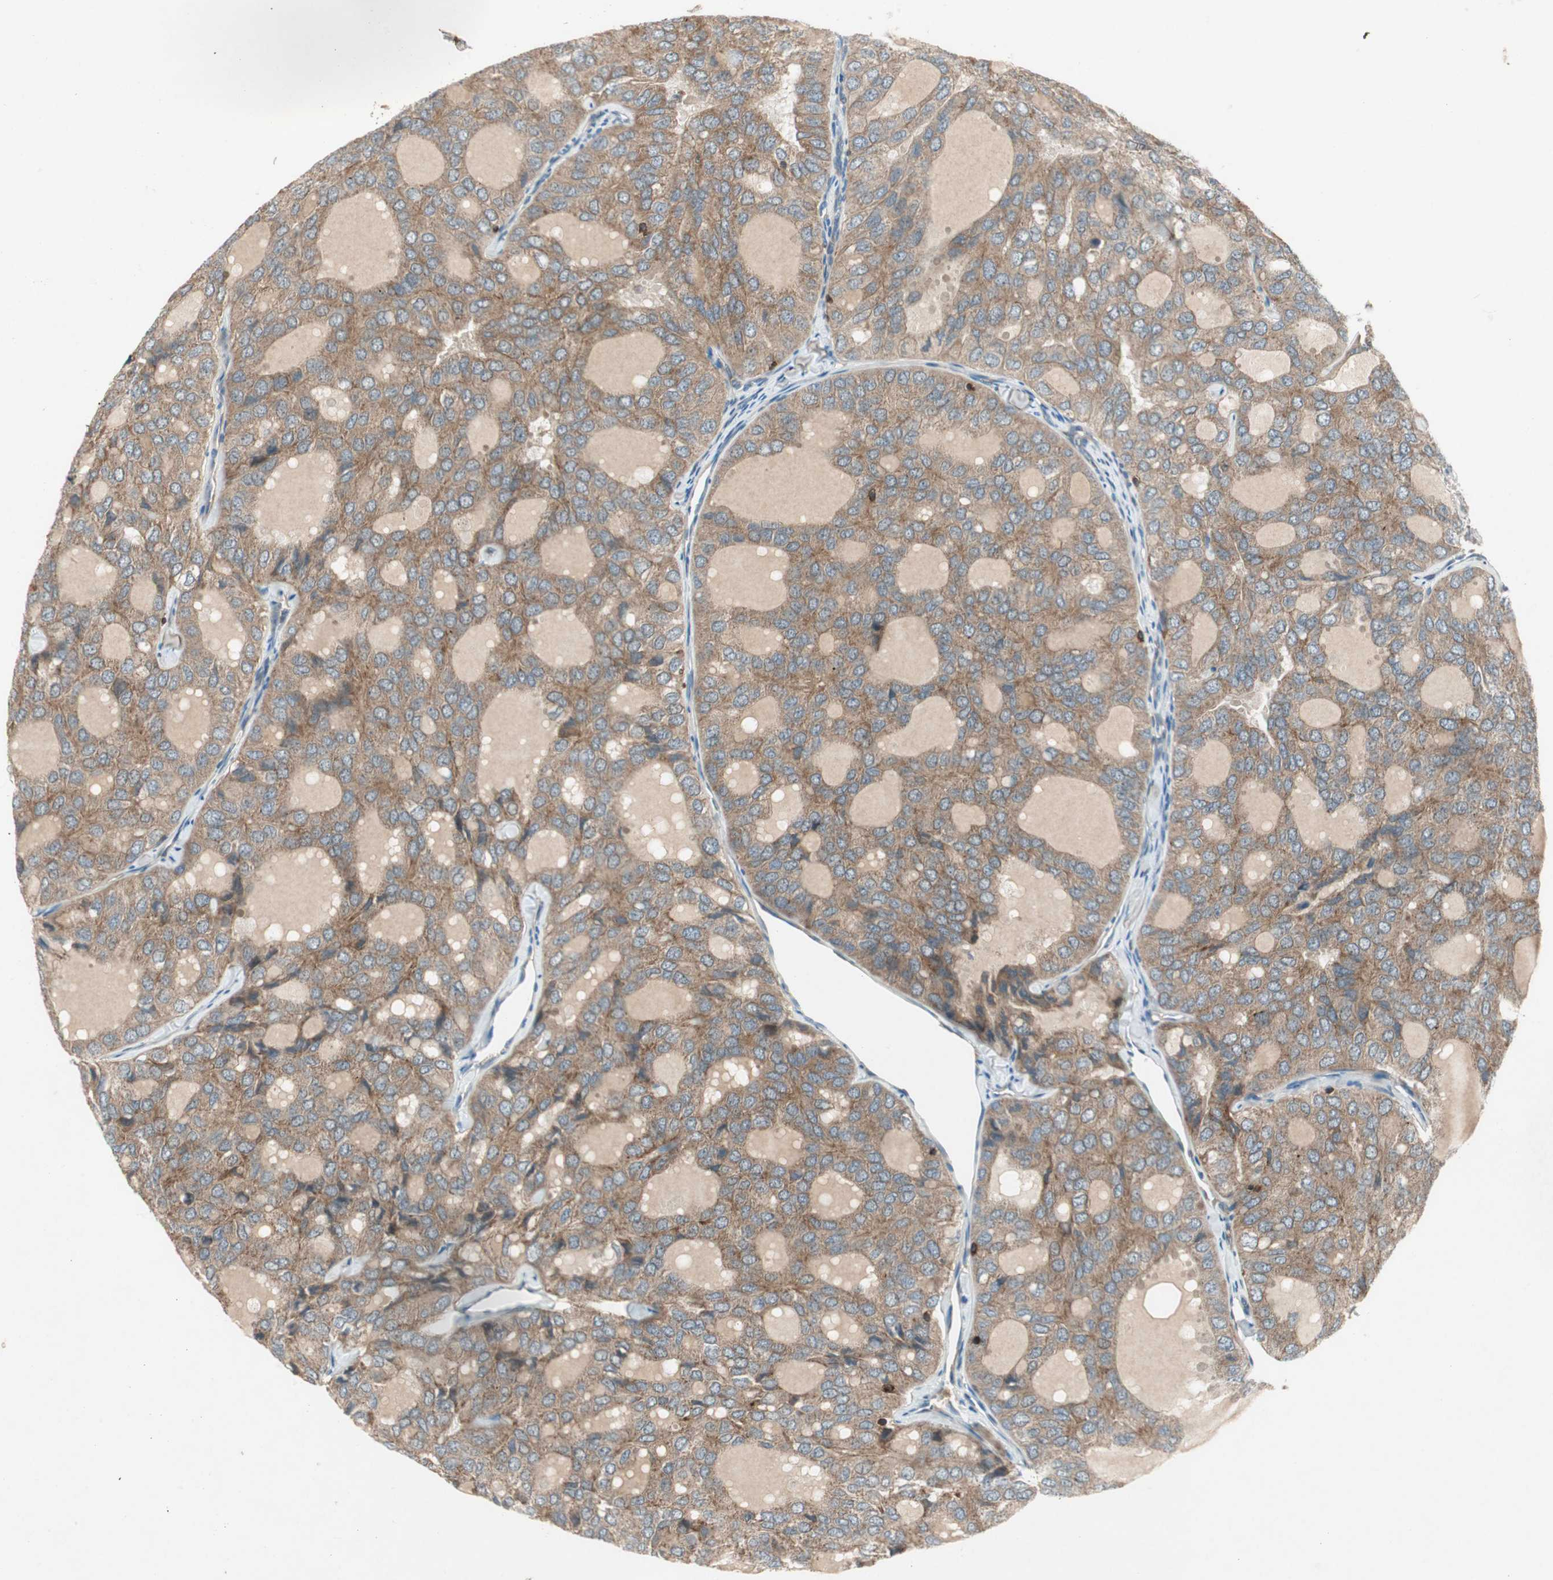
{"staining": {"intensity": "moderate", "quantity": ">75%", "location": "cytoplasmic/membranous"}, "tissue": "thyroid cancer", "cell_type": "Tumor cells", "image_type": "cancer", "snomed": [{"axis": "morphology", "description": "Follicular adenoma carcinoma, NOS"}, {"axis": "topography", "description": "Thyroid gland"}], "caption": "IHC photomicrograph of neoplastic tissue: thyroid cancer stained using immunohistochemistry reveals medium levels of moderate protein expression localized specifically in the cytoplasmic/membranous of tumor cells, appearing as a cytoplasmic/membranous brown color.", "gene": "CHADL", "patient": {"sex": "male", "age": 75}}